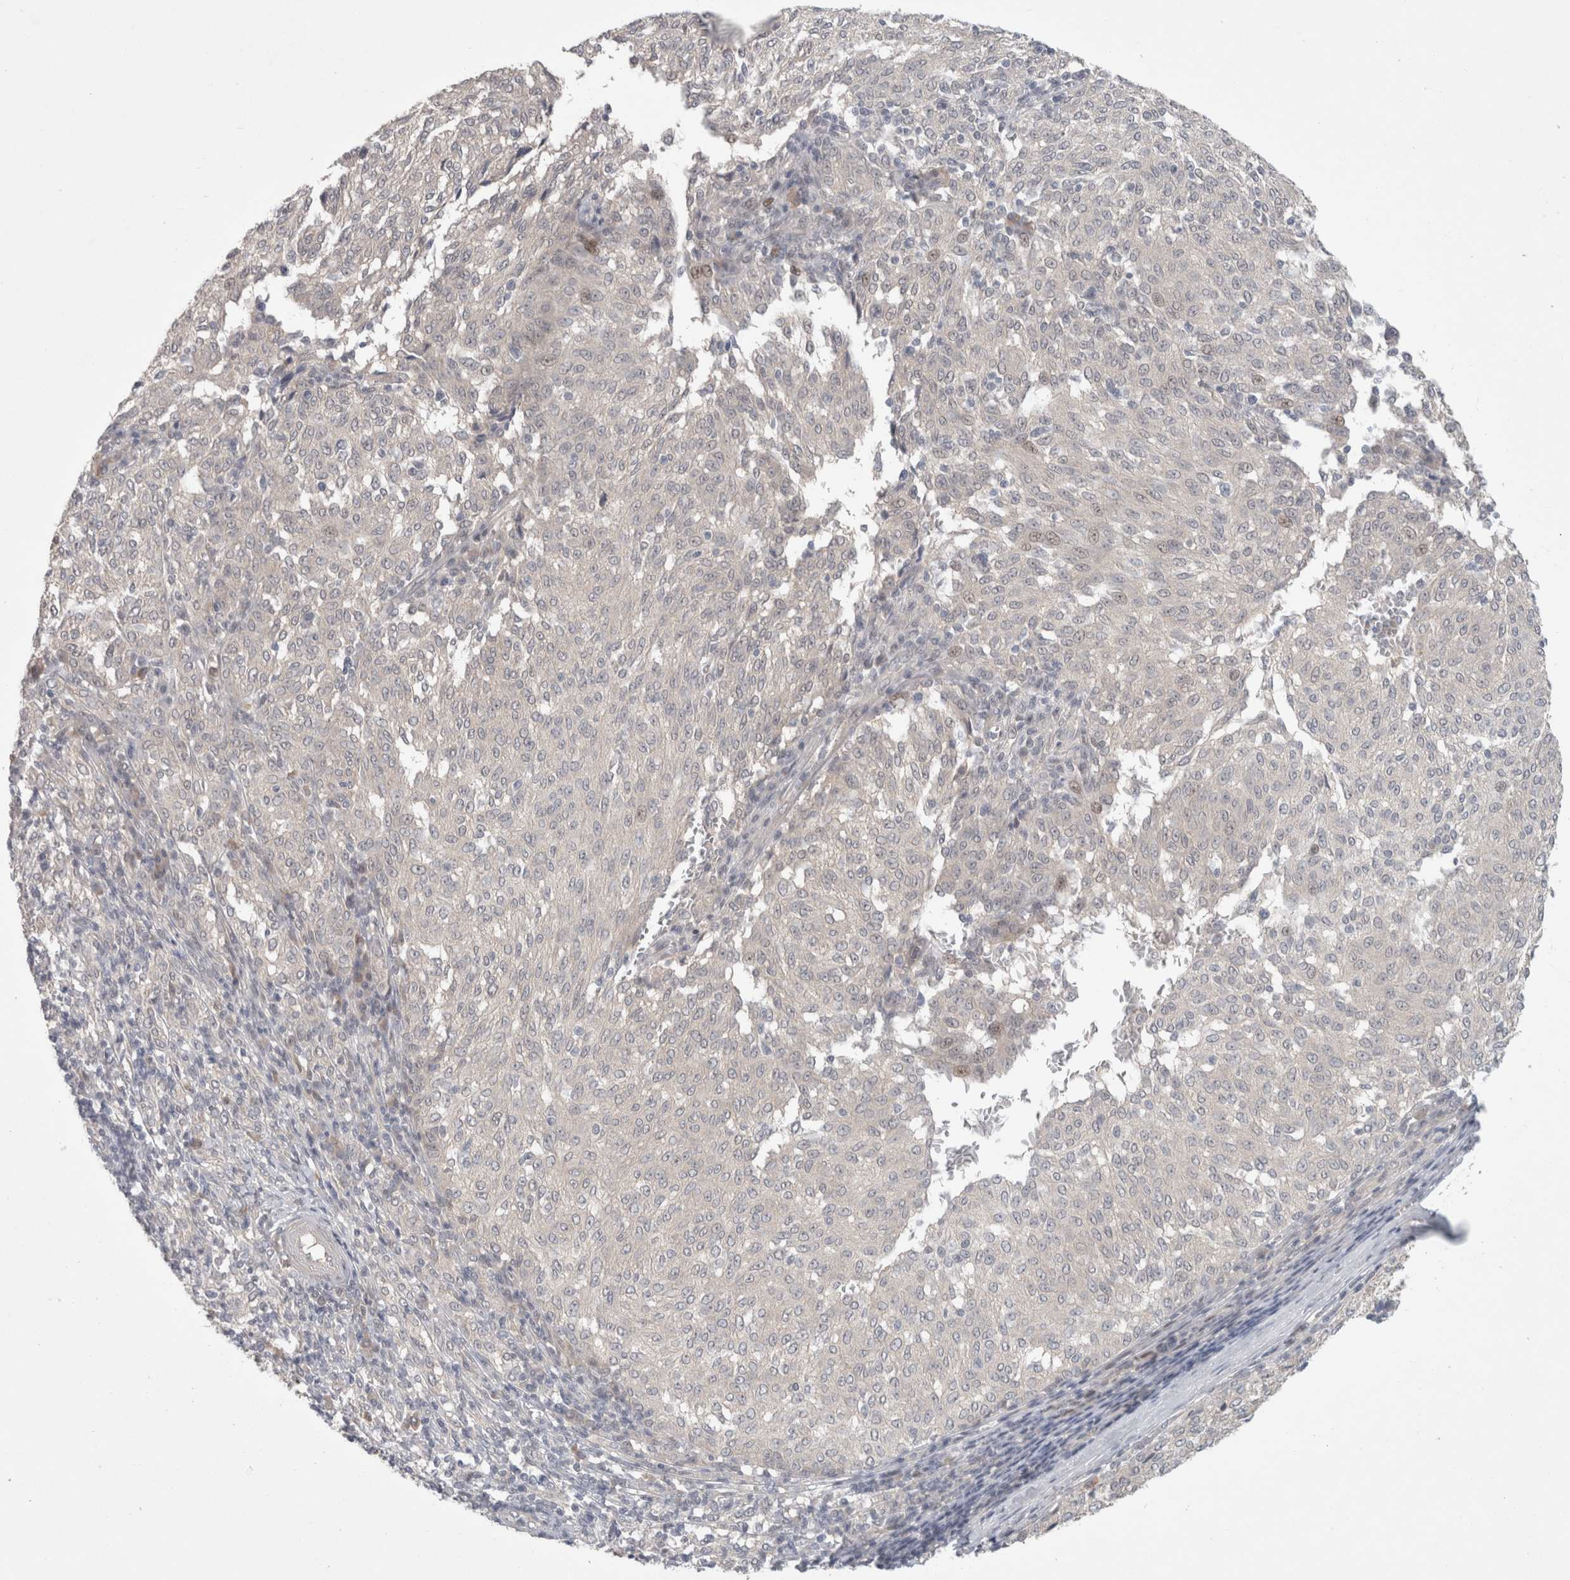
{"staining": {"intensity": "negative", "quantity": "none", "location": "none"}, "tissue": "melanoma", "cell_type": "Tumor cells", "image_type": "cancer", "snomed": [{"axis": "morphology", "description": "Malignant melanoma, NOS"}, {"axis": "topography", "description": "Skin"}], "caption": "An immunohistochemistry (IHC) micrograph of malignant melanoma is shown. There is no staining in tumor cells of malignant melanoma.", "gene": "RASAL2", "patient": {"sex": "female", "age": 72}}